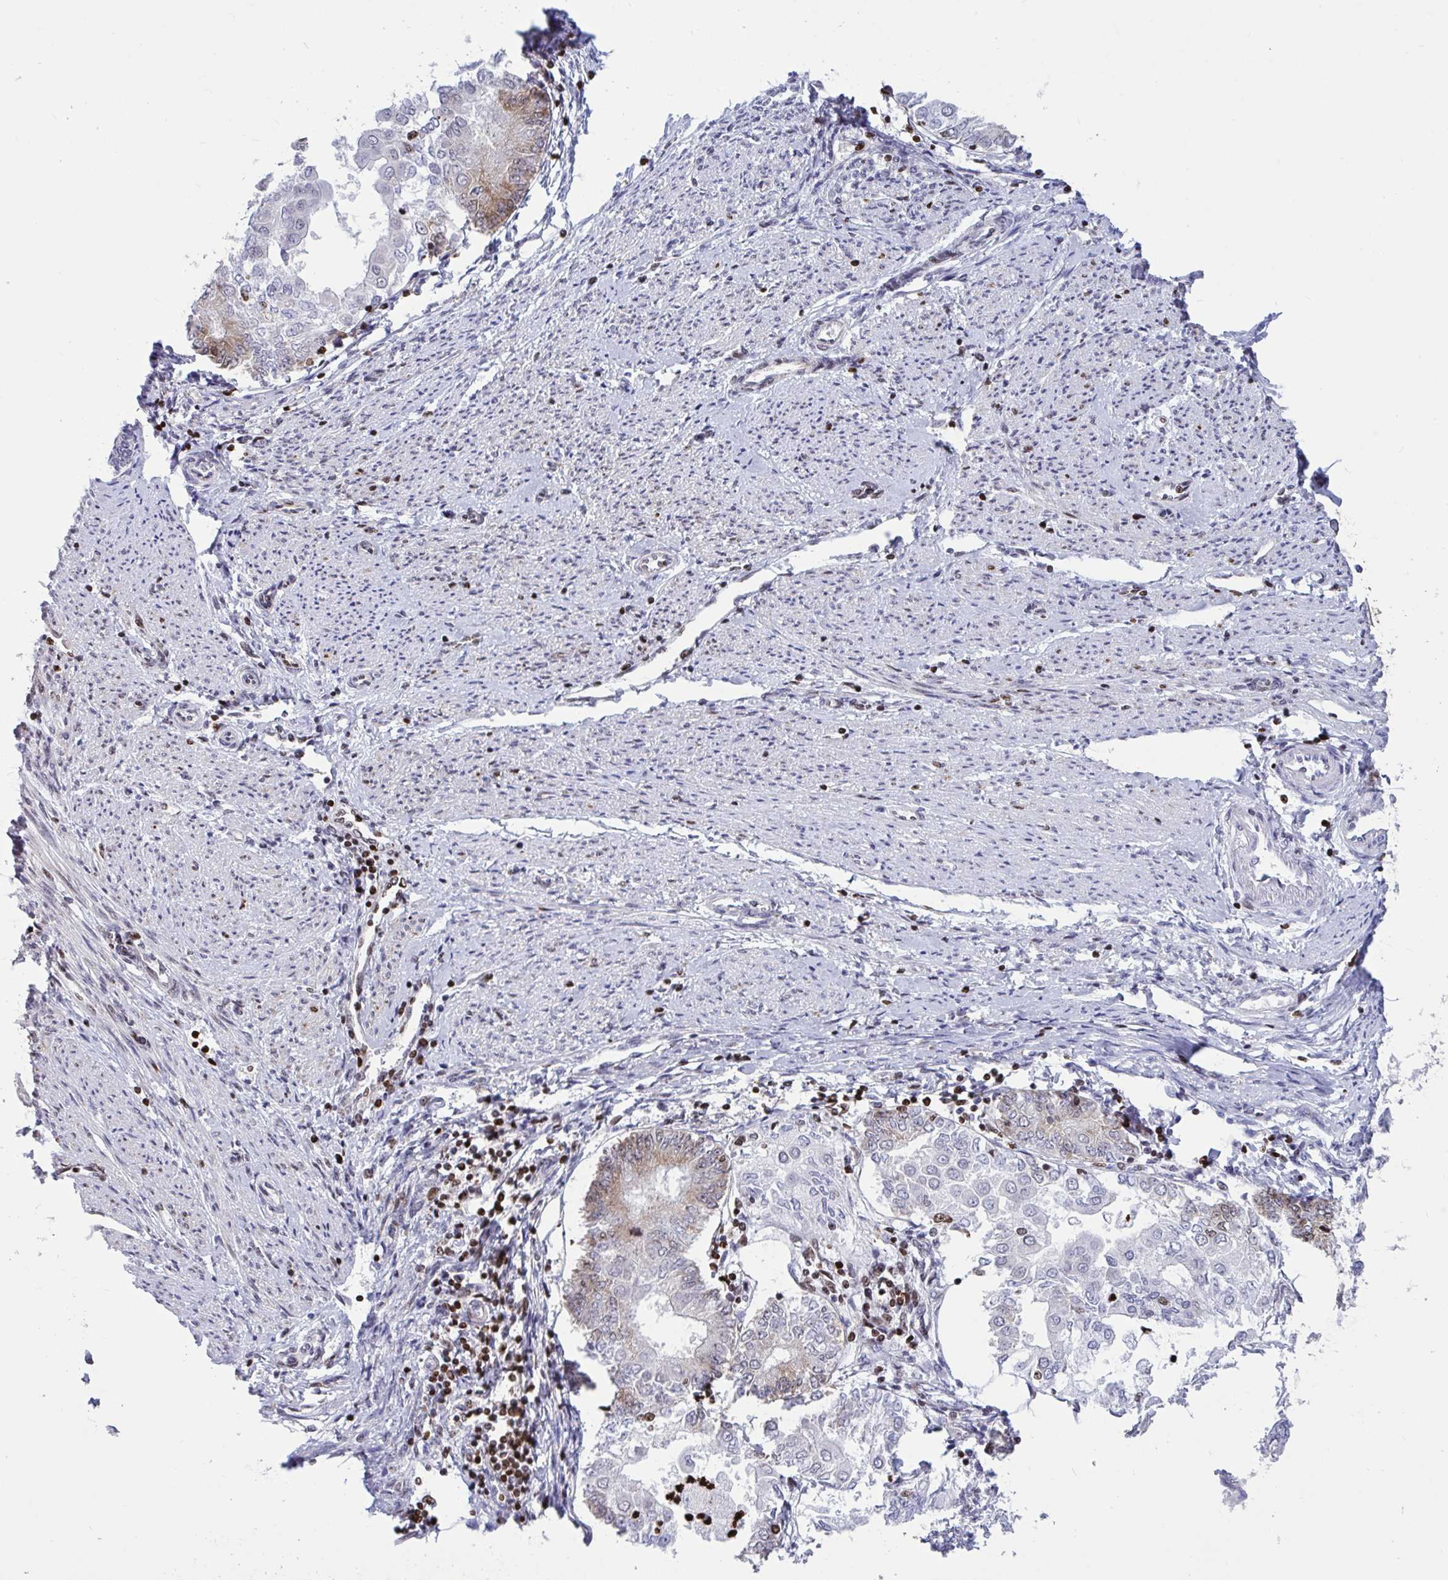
{"staining": {"intensity": "weak", "quantity": "<25%", "location": "cytoplasmic/membranous,nuclear"}, "tissue": "endometrial cancer", "cell_type": "Tumor cells", "image_type": "cancer", "snomed": [{"axis": "morphology", "description": "Adenocarcinoma, NOS"}, {"axis": "topography", "description": "Endometrium"}], "caption": "Image shows no significant protein expression in tumor cells of endometrial cancer (adenocarcinoma).", "gene": "HMGB2", "patient": {"sex": "female", "age": 68}}